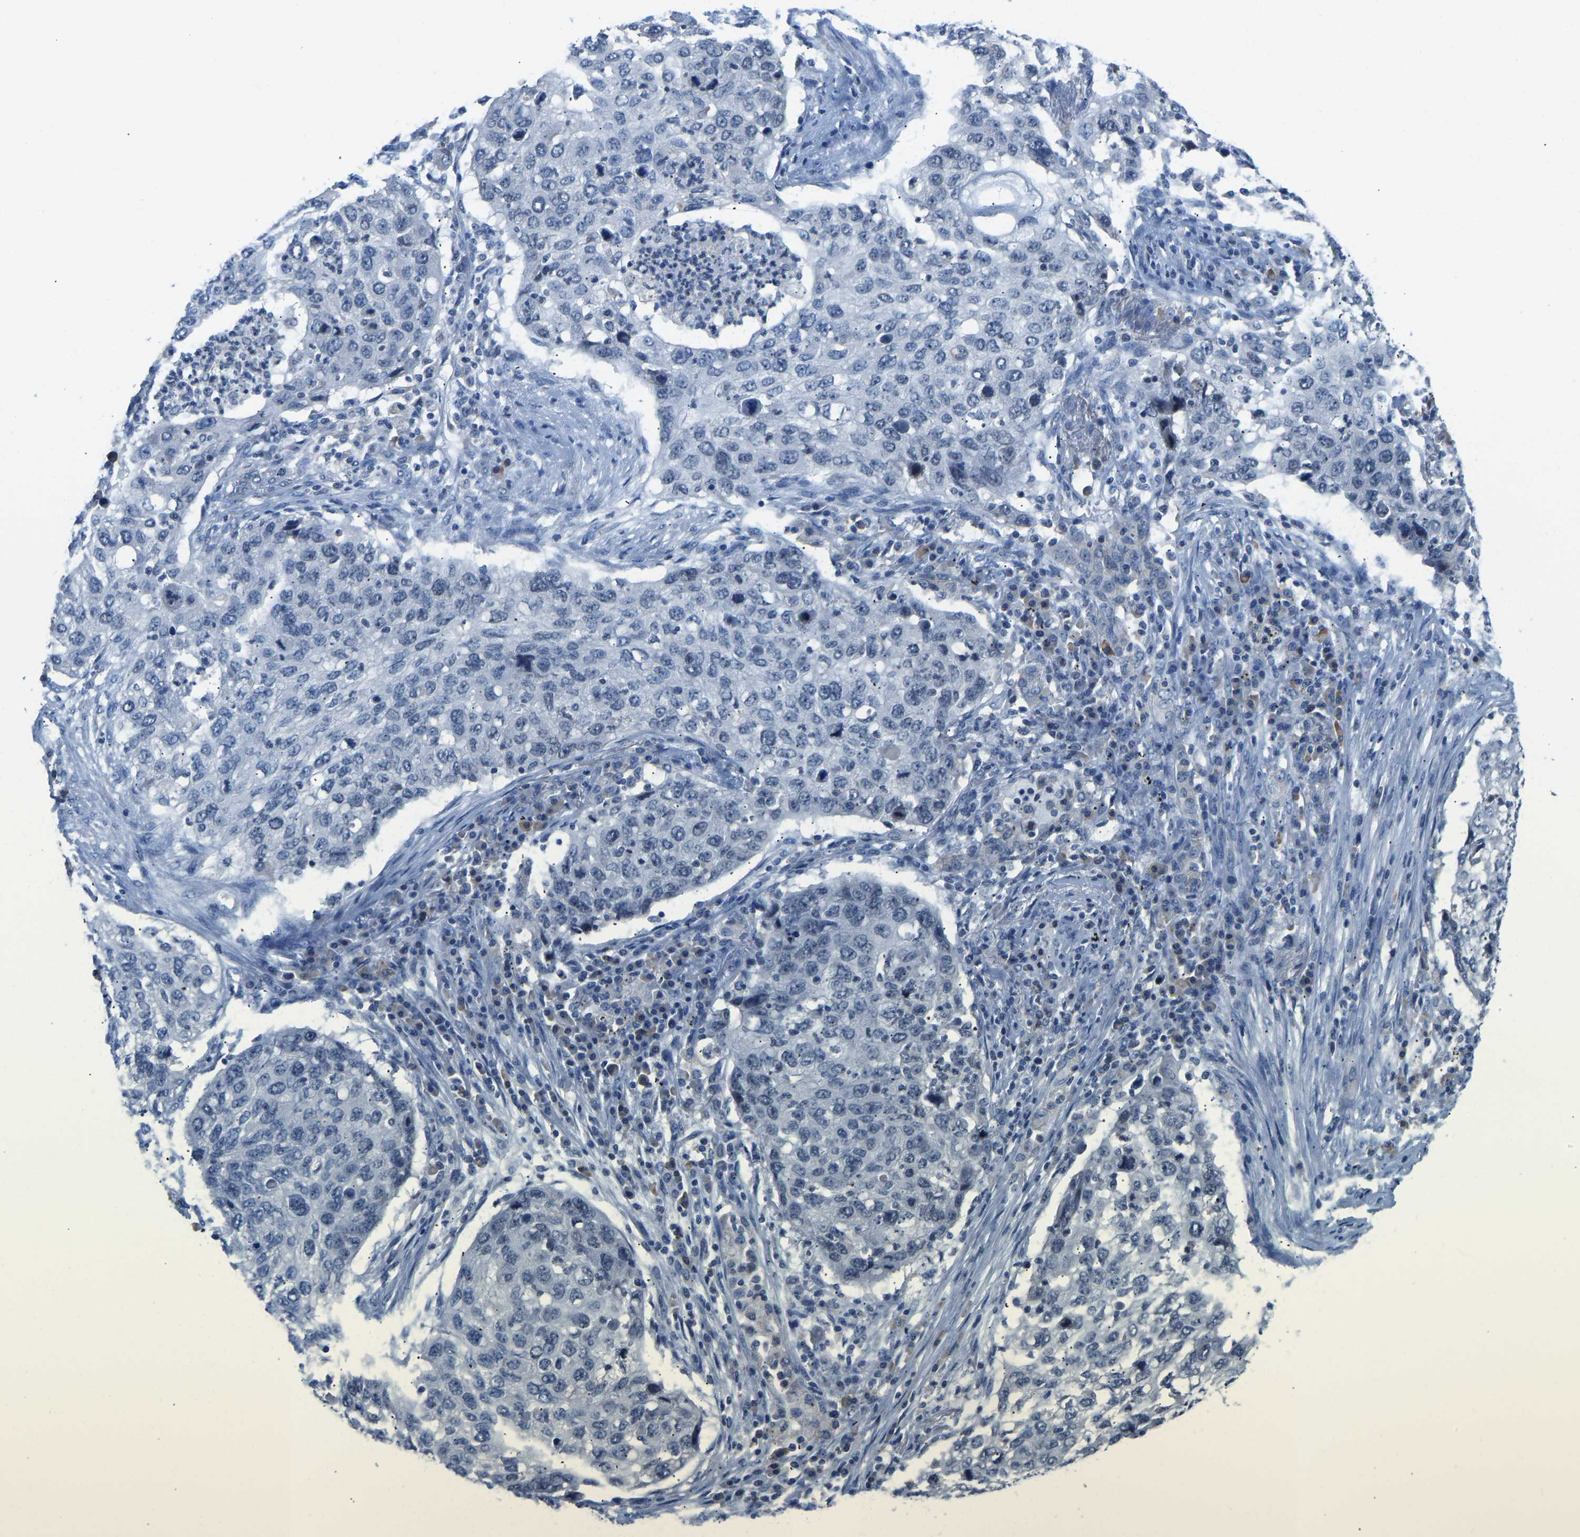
{"staining": {"intensity": "negative", "quantity": "none", "location": "none"}, "tissue": "lung cancer", "cell_type": "Tumor cells", "image_type": "cancer", "snomed": [{"axis": "morphology", "description": "Squamous cell carcinoma, NOS"}, {"axis": "topography", "description": "Lung"}], "caption": "This is a photomicrograph of IHC staining of lung cancer (squamous cell carcinoma), which shows no expression in tumor cells.", "gene": "VRK1", "patient": {"sex": "female", "age": 63}}